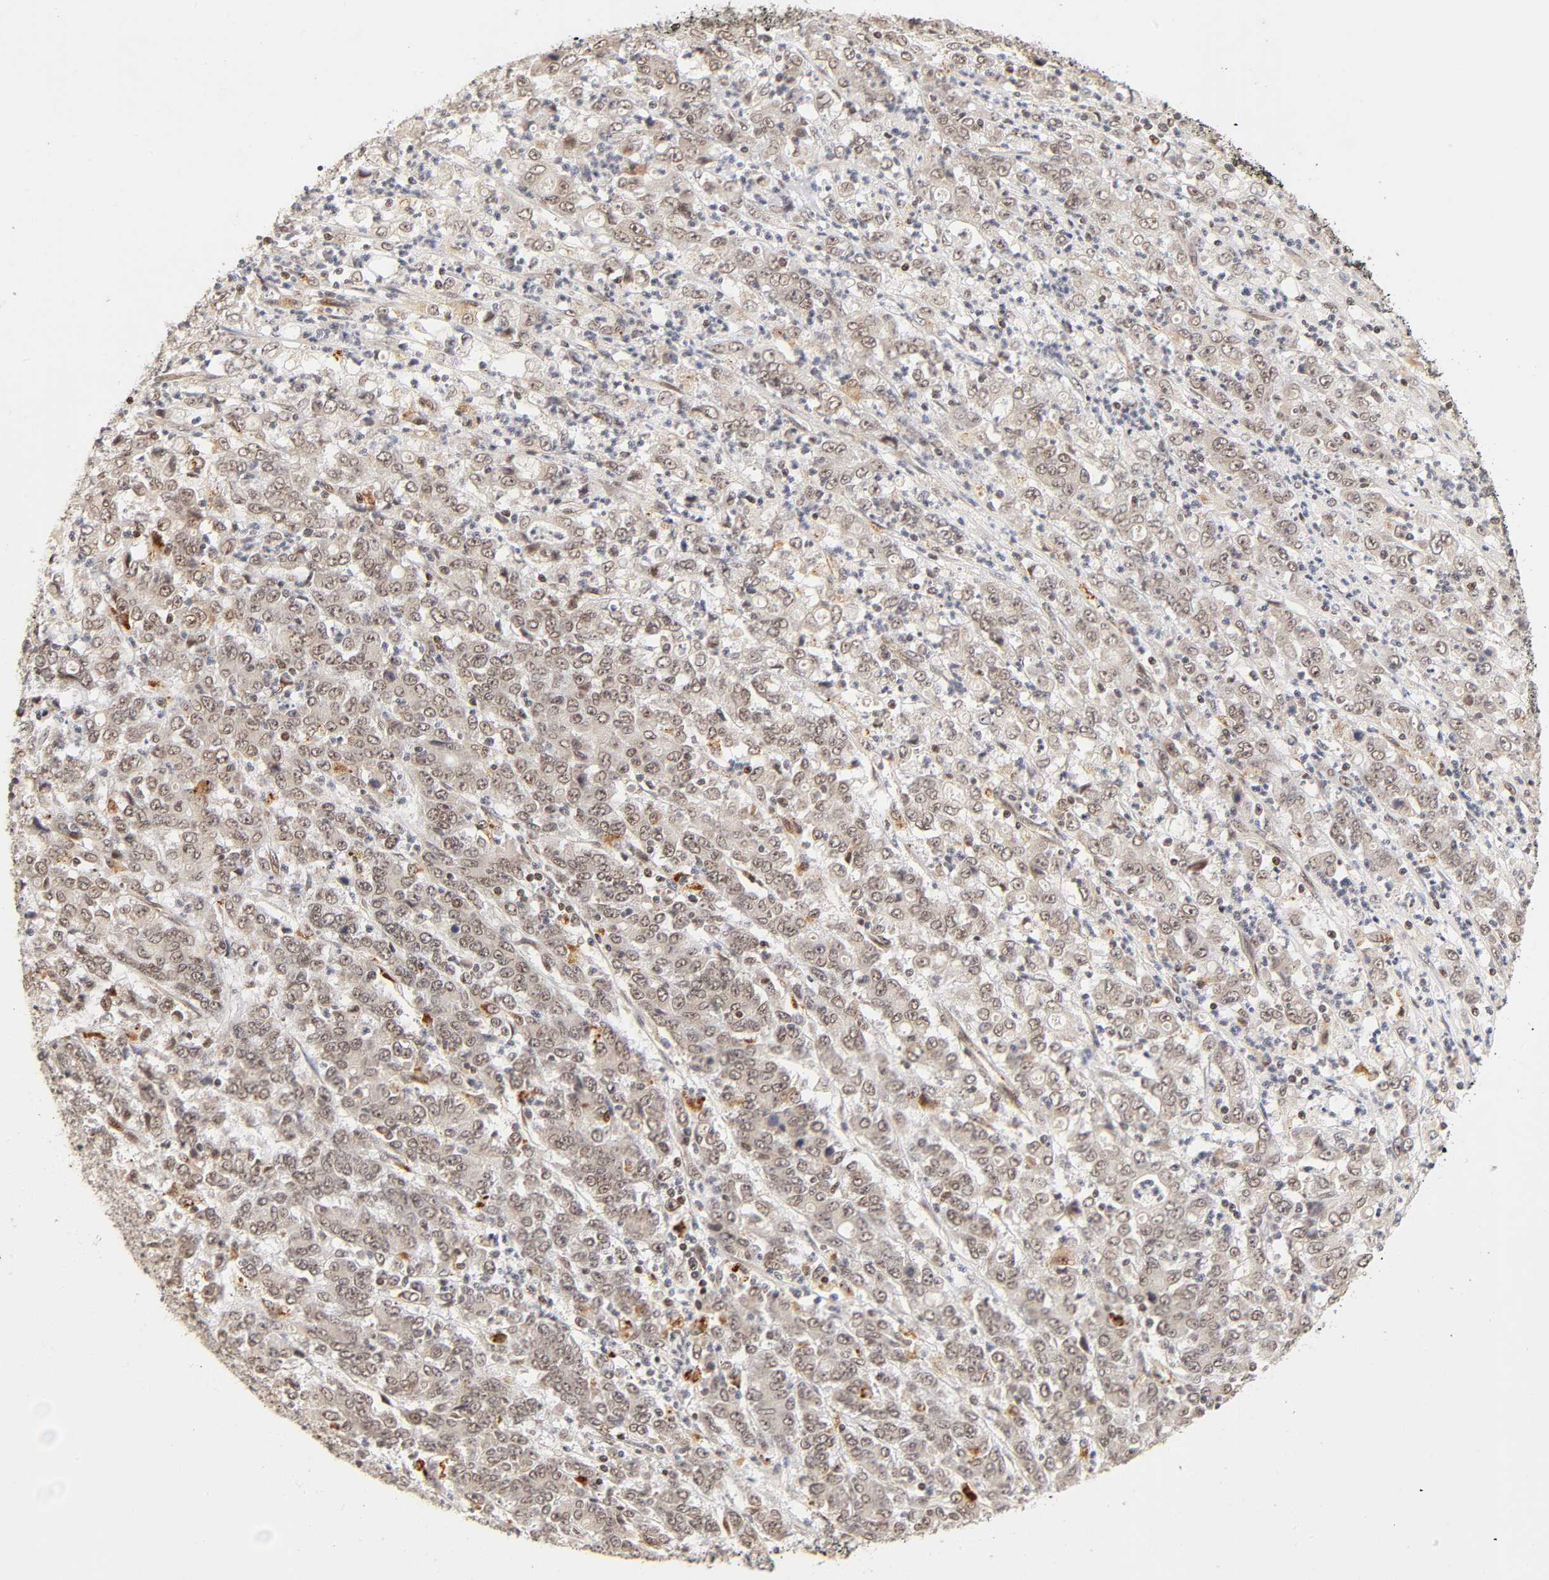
{"staining": {"intensity": "weak", "quantity": "<25%", "location": "cytoplasmic/membranous,nuclear"}, "tissue": "stomach cancer", "cell_type": "Tumor cells", "image_type": "cancer", "snomed": [{"axis": "morphology", "description": "Adenocarcinoma, NOS"}, {"axis": "topography", "description": "Stomach, lower"}], "caption": "Tumor cells show no significant protein positivity in stomach cancer. (Stains: DAB (3,3'-diaminobenzidine) IHC with hematoxylin counter stain, Microscopy: brightfield microscopy at high magnification).", "gene": "TAF10", "patient": {"sex": "female", "age": 71}}